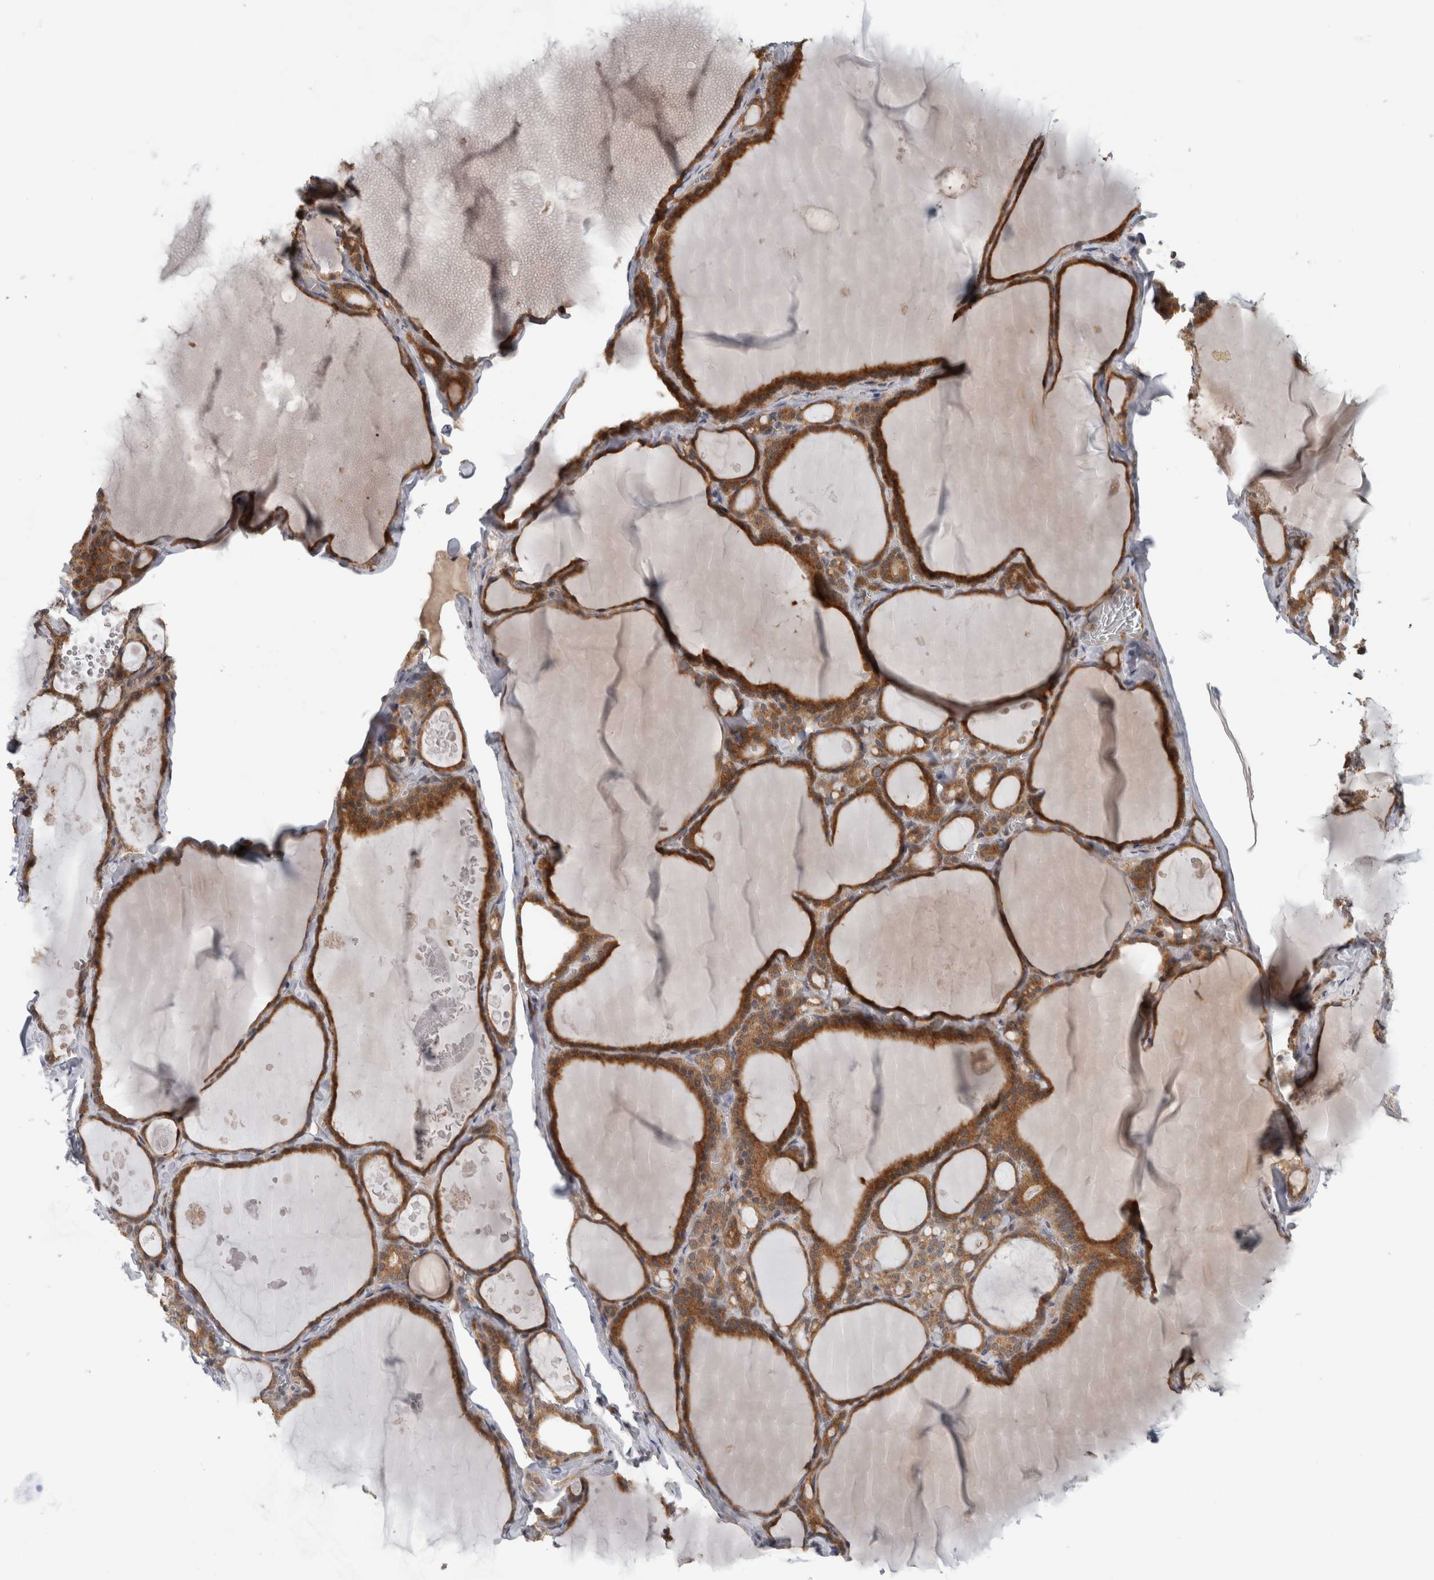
{"staining": {"intensity": "moderate", "quantity": ">75%", "location": "cytoplasmic/membranous"}, "tissue": "thyroid gland", "cell_type": "Glandular cells", "image_type": "normal", "snomed": [{"axis": "morphology", "description": "Normal tissue, NOS"}, {"axis": "topography", "description": "Thyroid gland"}], "caption": "Immunohistochemistry (IHC) of benign thyroid gland exhibits medium levels of moderate cytoplasmic/membranous staining in about >75% of glandular cells.", "gene": "ADGRL3", "patient": {"sex": "male", "age": 56}}